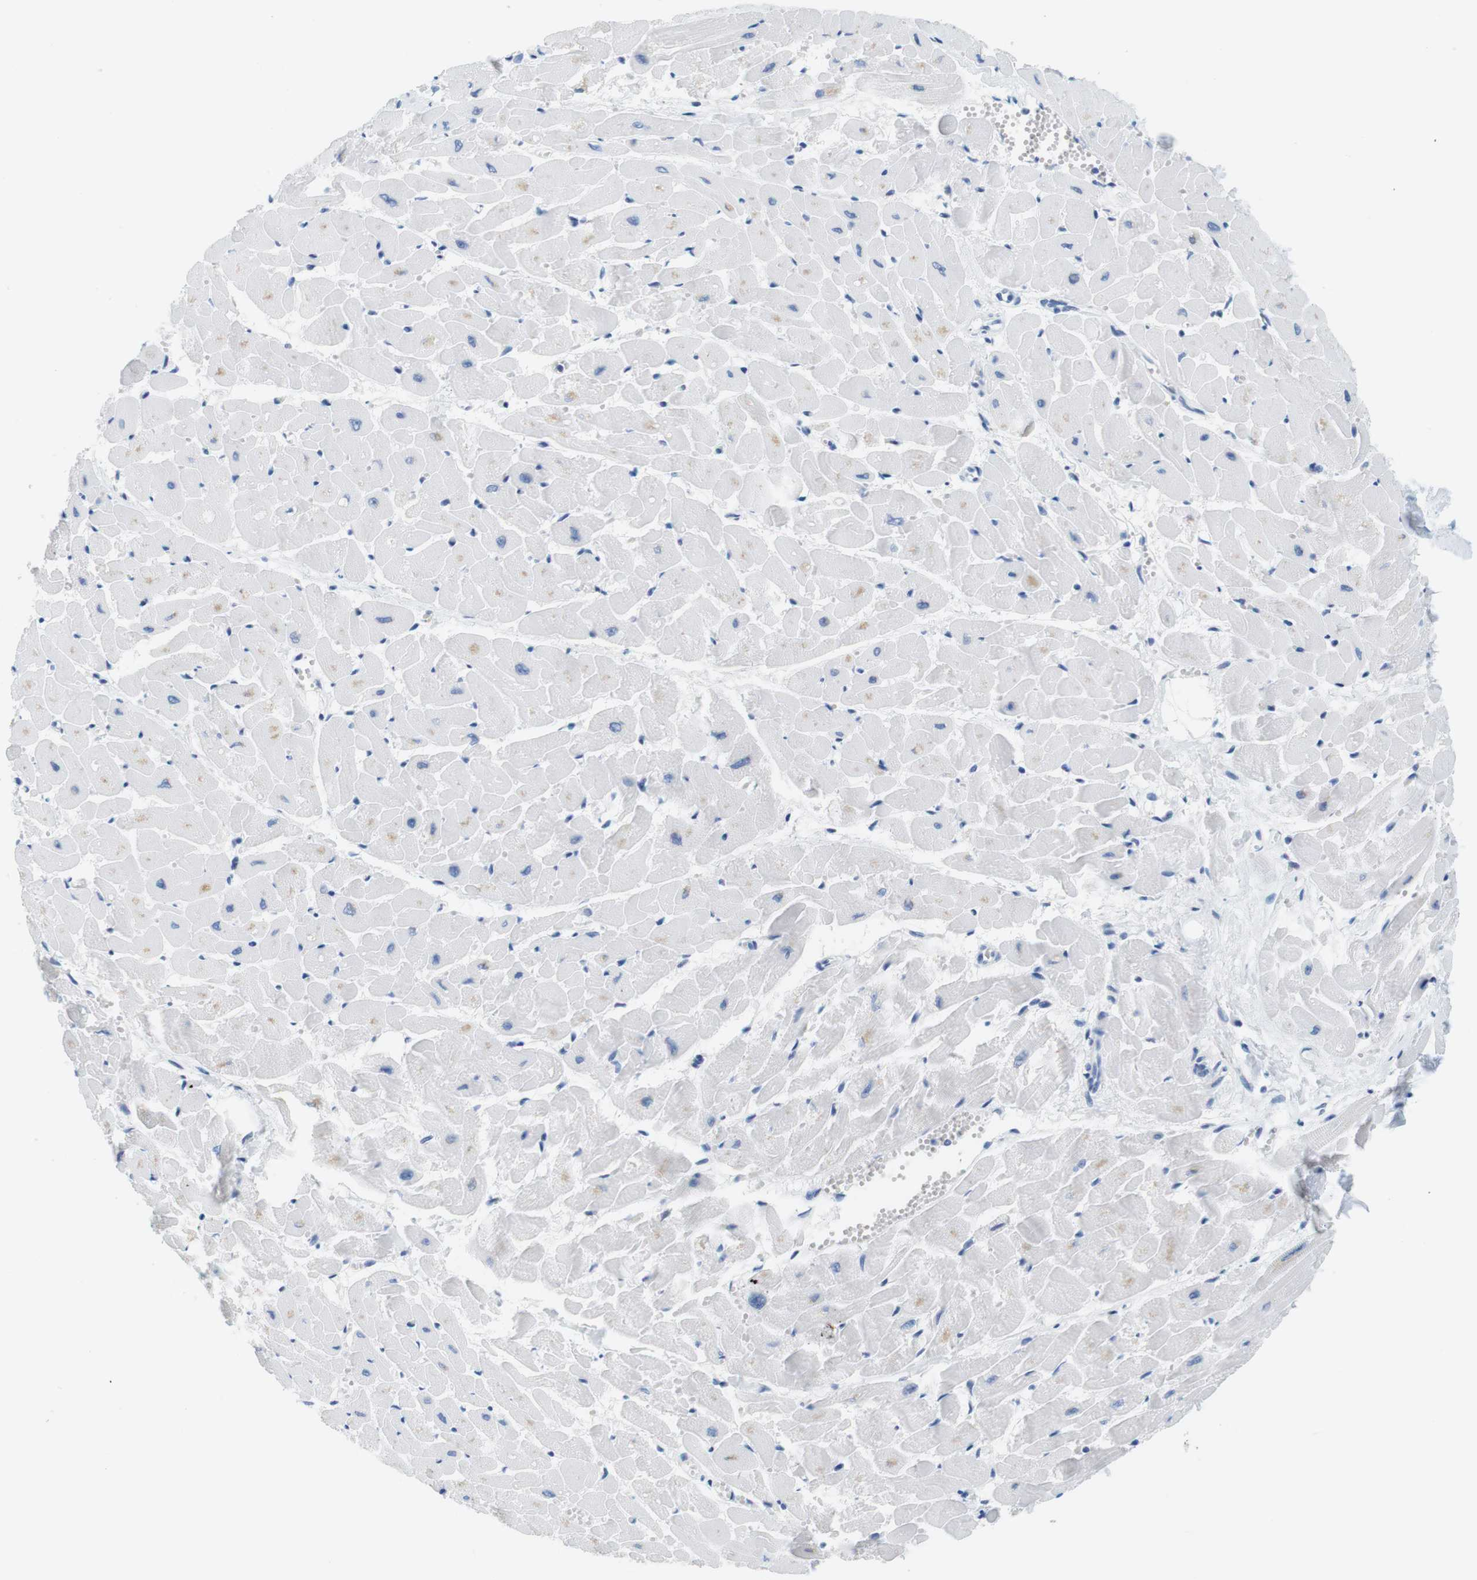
{"staining": {"intensity": "weak", "quantity": "<25%", "location": "cytoplasmic/membranous"}, "tissue": "heart muscle", "cell_type": "Cardiomyocytes", "image_type": "normal", "snomed": [{"axis": "morphology", "description": "Normal tissue, NOS"}, {"axis": "topography", "description": "Heart"}], "caption": "An immunohistochemistry histopathology image of benign heart muscle is shown. There is no staining in cardiomyocytes of heart muscle.", "gene": "CYP2C9", "patient": {"sex": "female", "age": 19}}